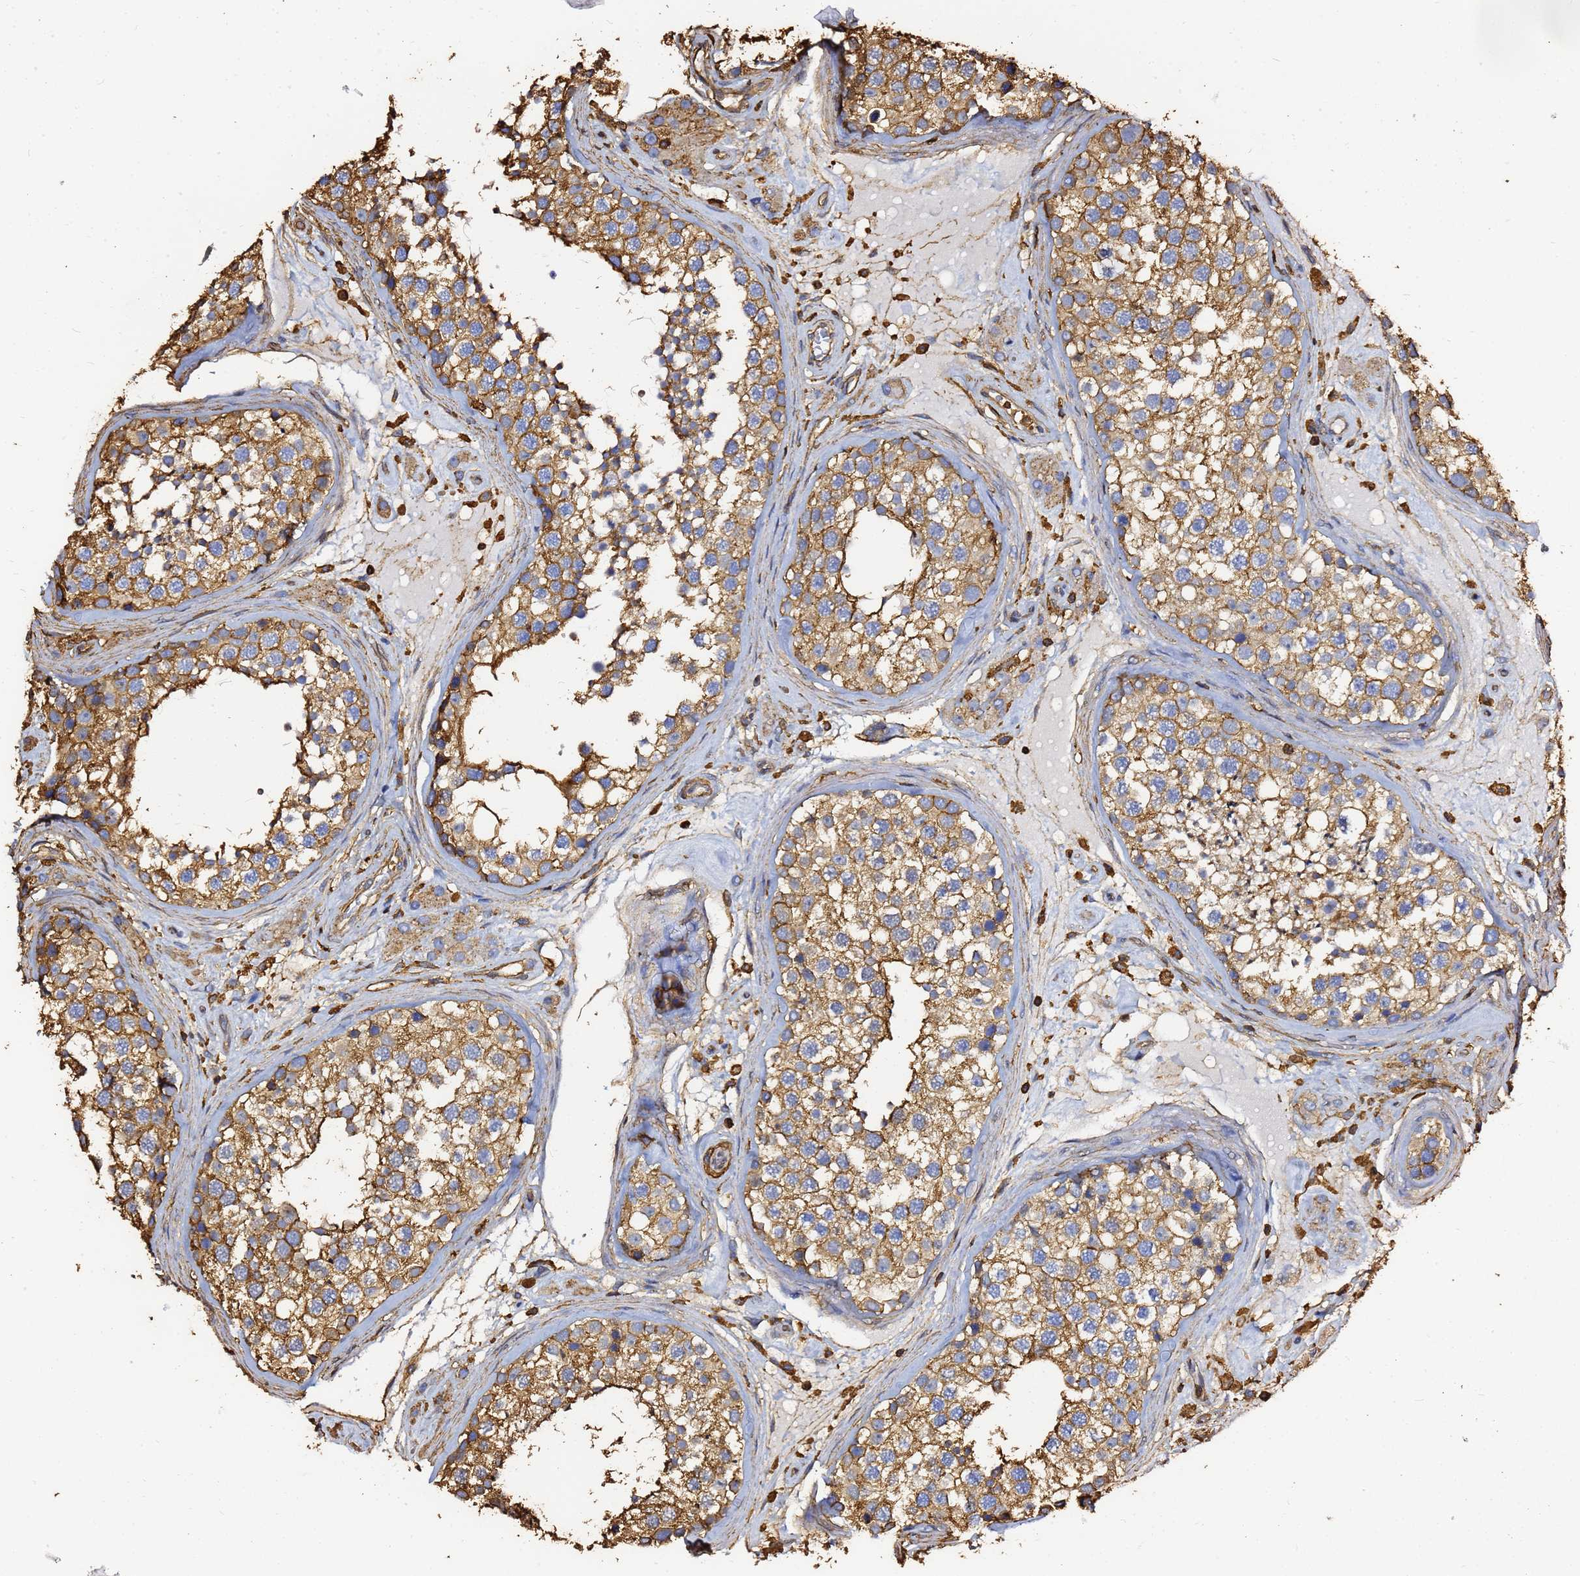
{"staining": {"intensity": "moderate", "quantity": ">75%", "location": "cytoplasmic/membranous"}, "tissue": "testis", "cell_type": "Cells in seminiferous ducts", "image_type": "normal", "snomed": [{"axis": "morphology", "description": "Normal tissue, NOS"}, {"axis": "topography", "description": "Testis"}], "caption": "Immunohistochemistry (IHC) of benign human testis displays medium levels of moderate cytoplasmic/membranous staining in approximately >75% of cells in seminiferous ducts. The staining is performed using DAB (3,3'-diaminobenzidine) brown chromogen to label protein expression. The nuclei are counter-stained blue using hematoxylin.", "gene": "ACTA1", "patient": {"sex": "male", "age": 46}}